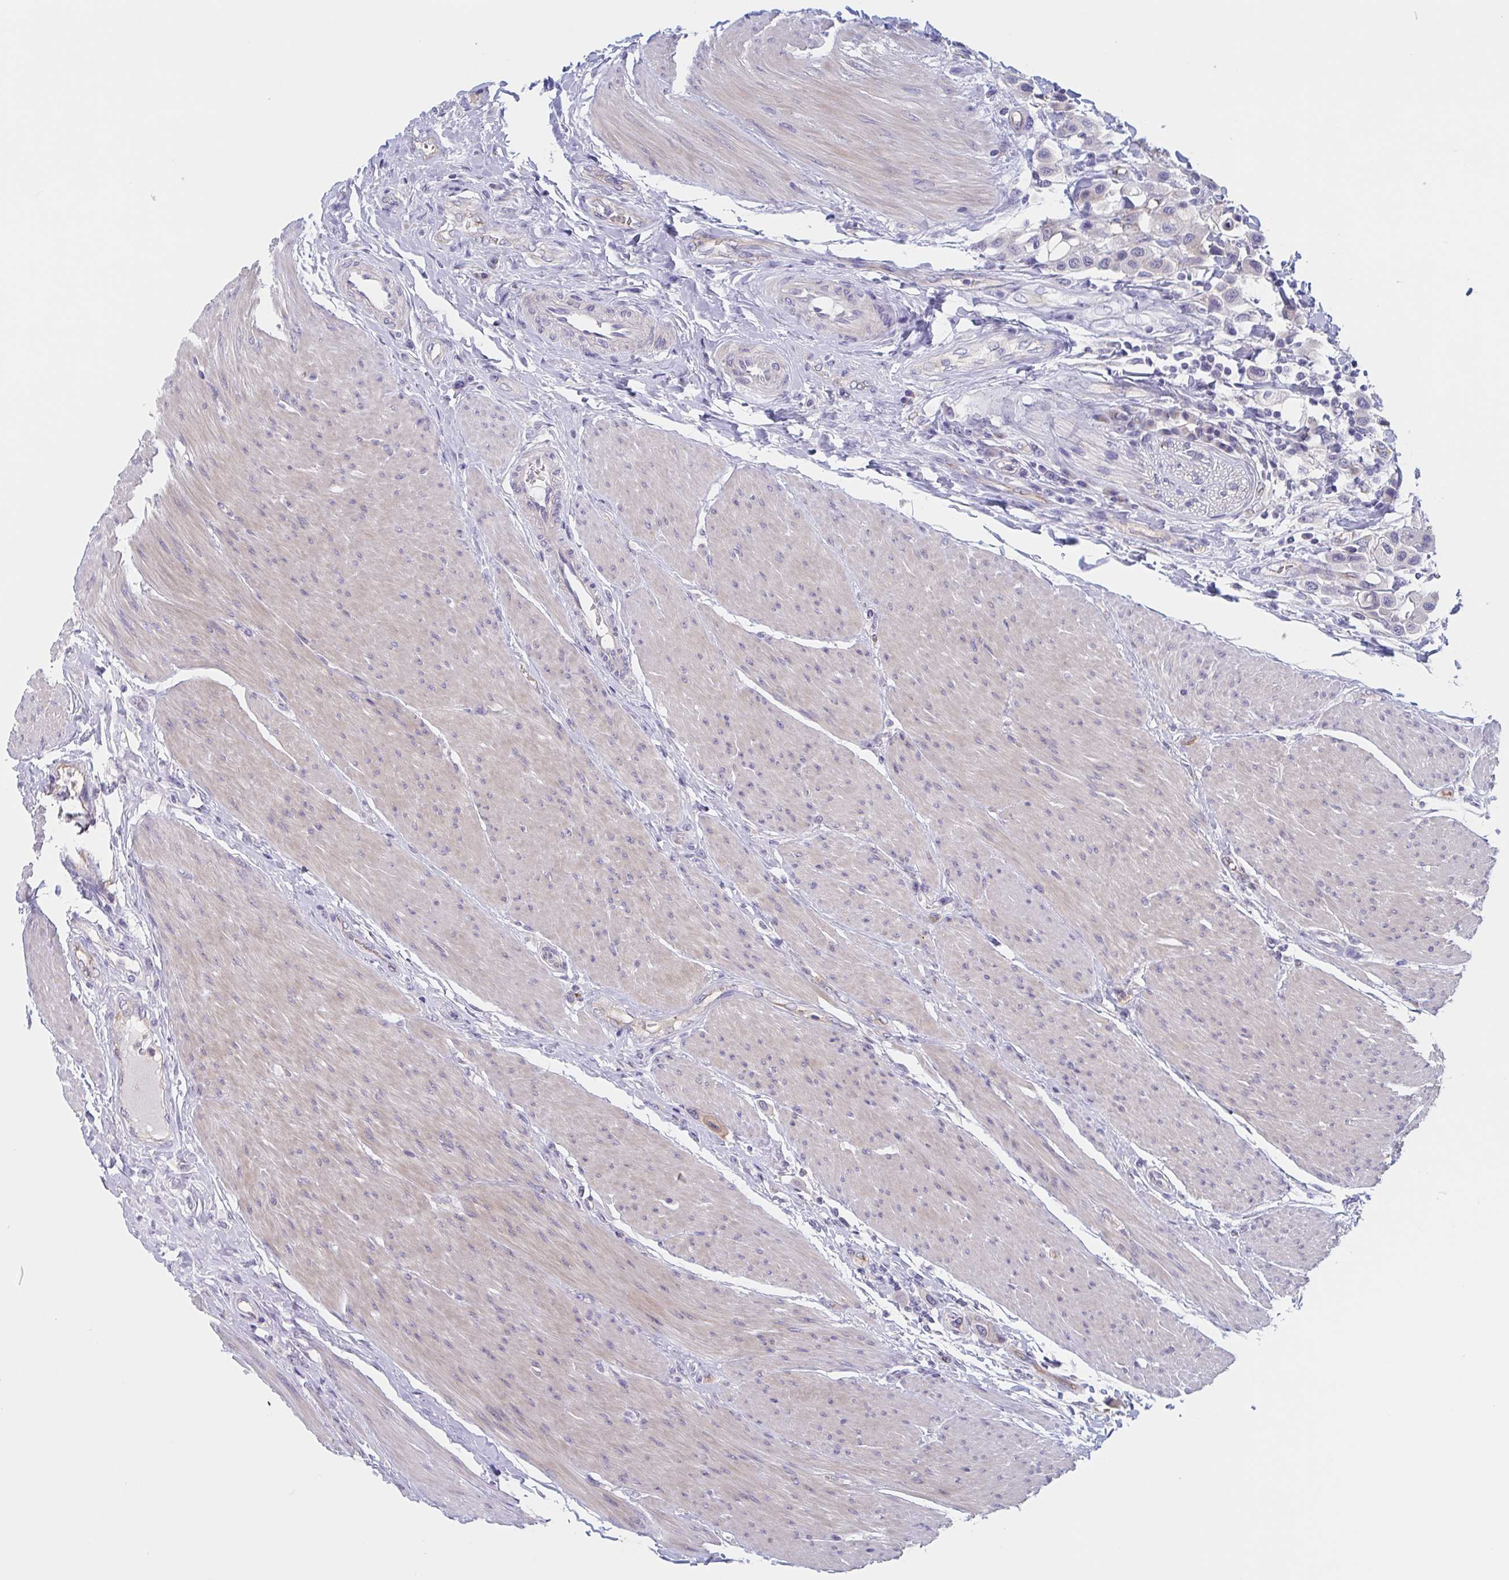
{"staining": {"intensity": "moderate", "quantity": "<25%", "location": "cytoplasmic/membranous"}, "tissue": "urothelial cancer", "cell_type": "Tumor cells", "image_type": "cancer", "snomed": [{"axis": "morphology", "description": "Urothelial carcinoma, High grade"}, {"axis": "topography", "description": "Urinary bladder"}], "caption": "Protein staining reveals moderate cytoplasmic/membranous staining in about <25% of tumor cells in urothelial cancer.", "gene": "ST14", "patient": {"sex": "male", "age": 50}}